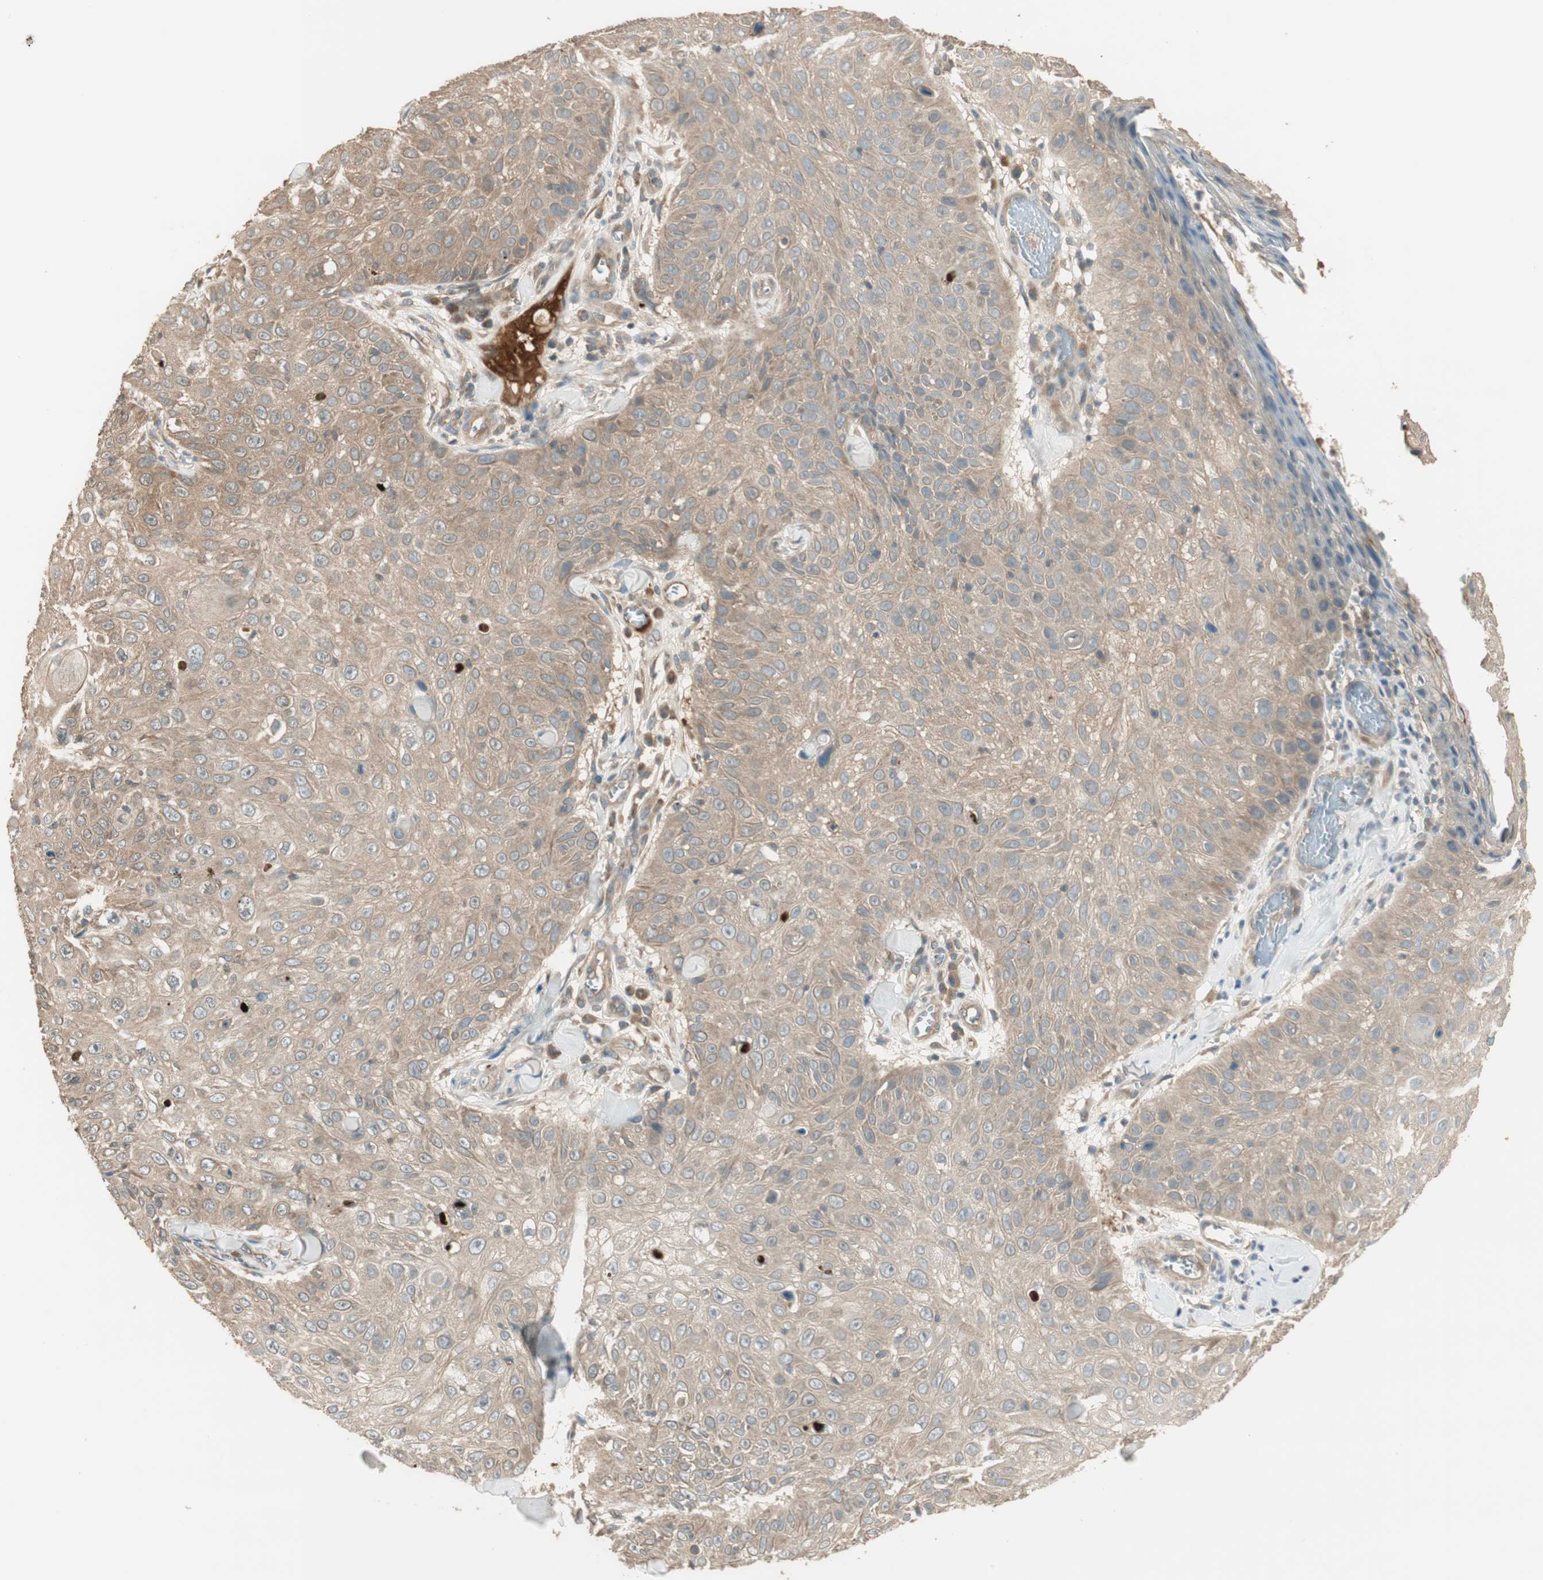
{"staining": {"intensity": "weak", "quantity": ">75%", "location": "cytoplasmic/membranous"}, "tissue": "skin cancer", "cell_type": "Tumor cells", "image_type": "cancer", "snomed": [{"axis": "morphology", "description": "Squamous cell carcinoma, NOS"}, {"axis": "topography", "description": "Skin"}], "caption": "Protein staining of skin squamous cell carcinoma tissue reveals weak cytoplasmic/membranous staining in approximately >75% of tumor cells. The staining was performed using DAB to visualize the protein expression in brown, while the nuclei were stained in blue with hematoxylin (Magnification: 20x).", "gene": "PFDN5", "patient": {"sex": "male", "age": 86}}